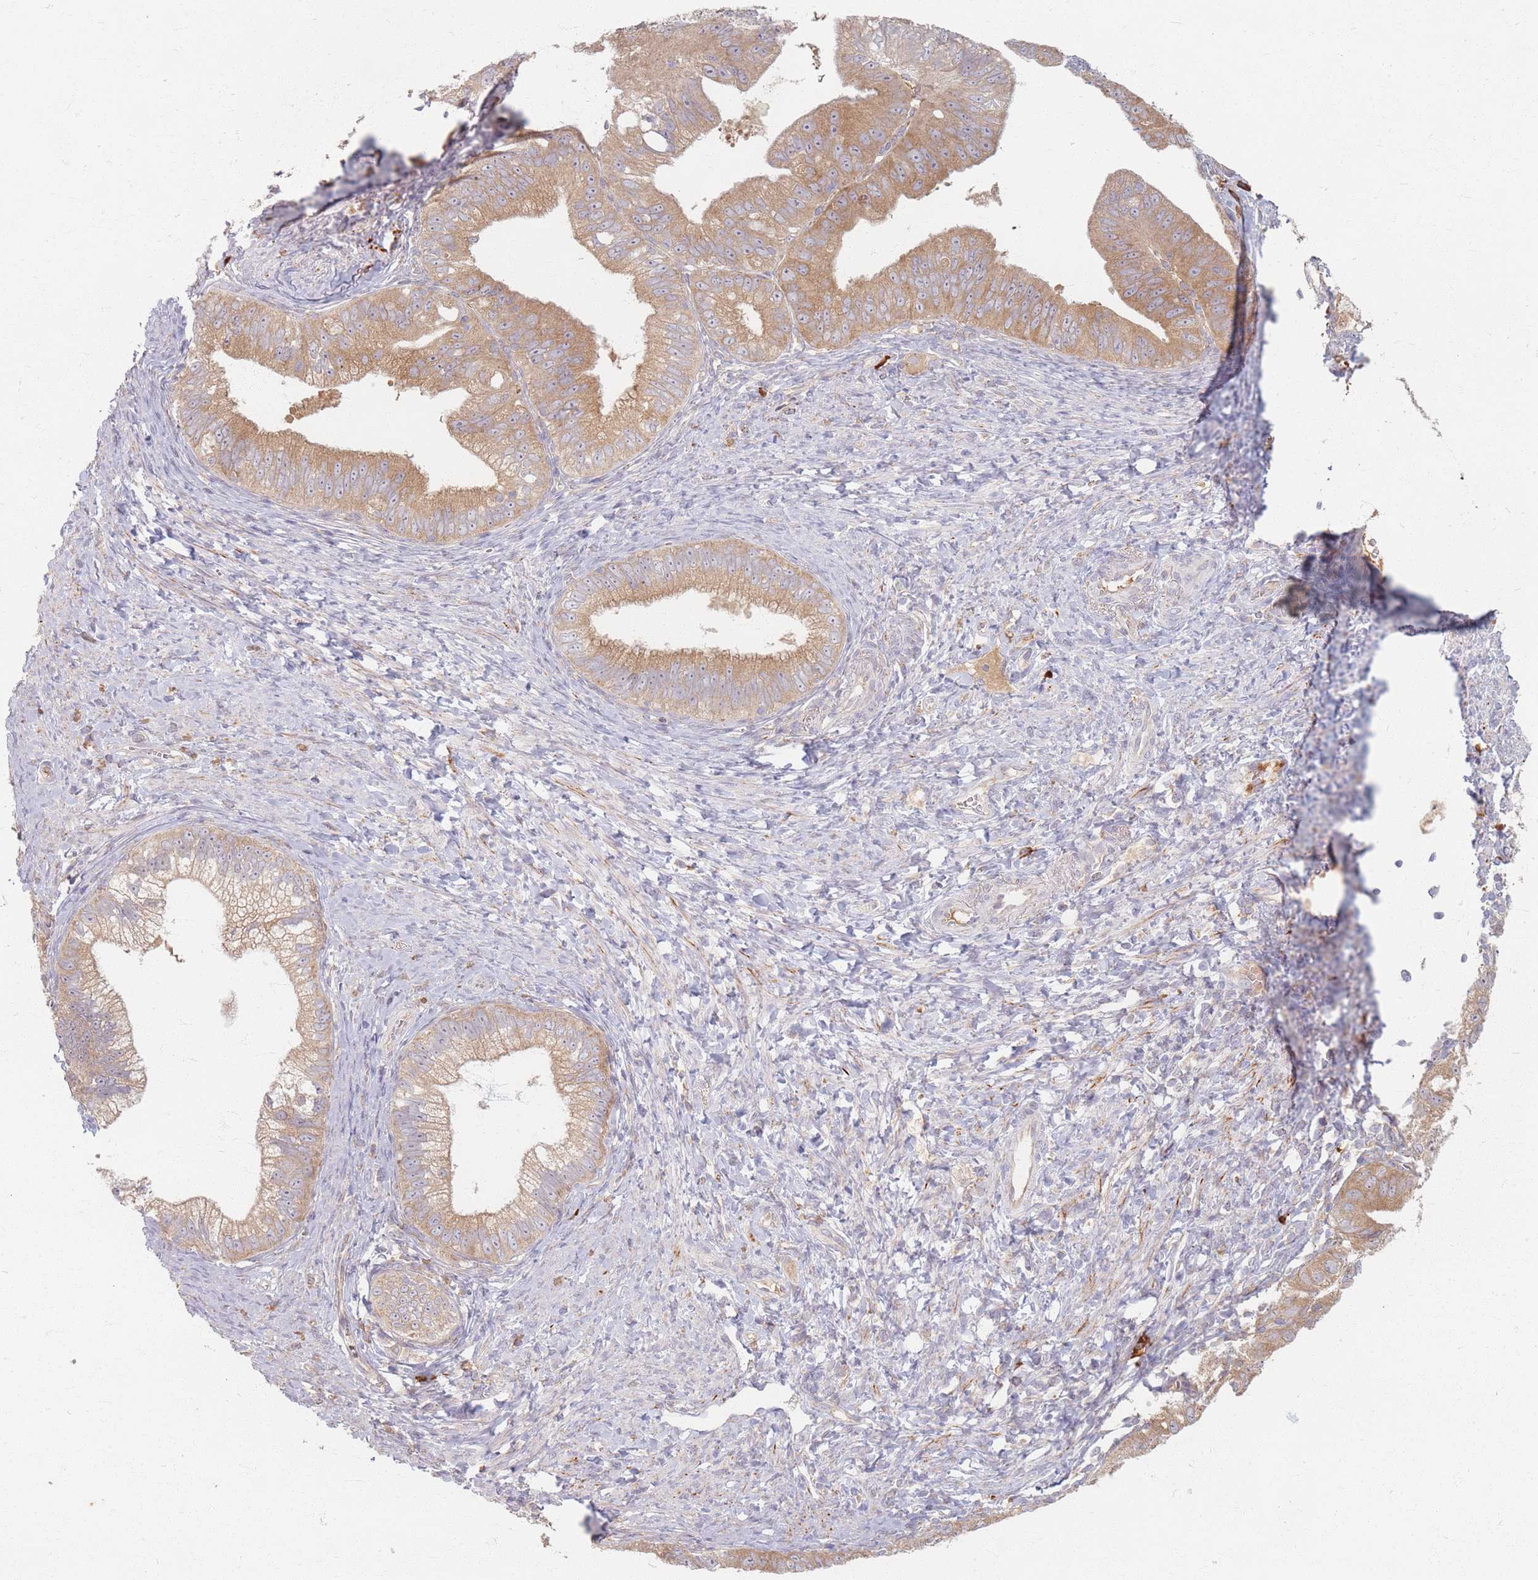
{"staining": {"intensity": "moderate", "quantity": ">75%", "location": "cytoplasmic/membranous"}, "tissue": "pancreatic cancer", "cell_type": "Tumor cells", "image_type": "cancer", "snomed": [{"axis": "morphology", "description": "Adenocarcinoma, NOS"}, {"axis": "topography", "description": "Pancreas"}], "caption": "Human adenocarcinoma (pancreatic) stained for a protein (brown) demonstrates moderate cytoplasmic/membranous positive positivity in approximately >75% of tumor cells.", "gene": "SMIM14", "patient": {"sex": "male", "age": 70}}